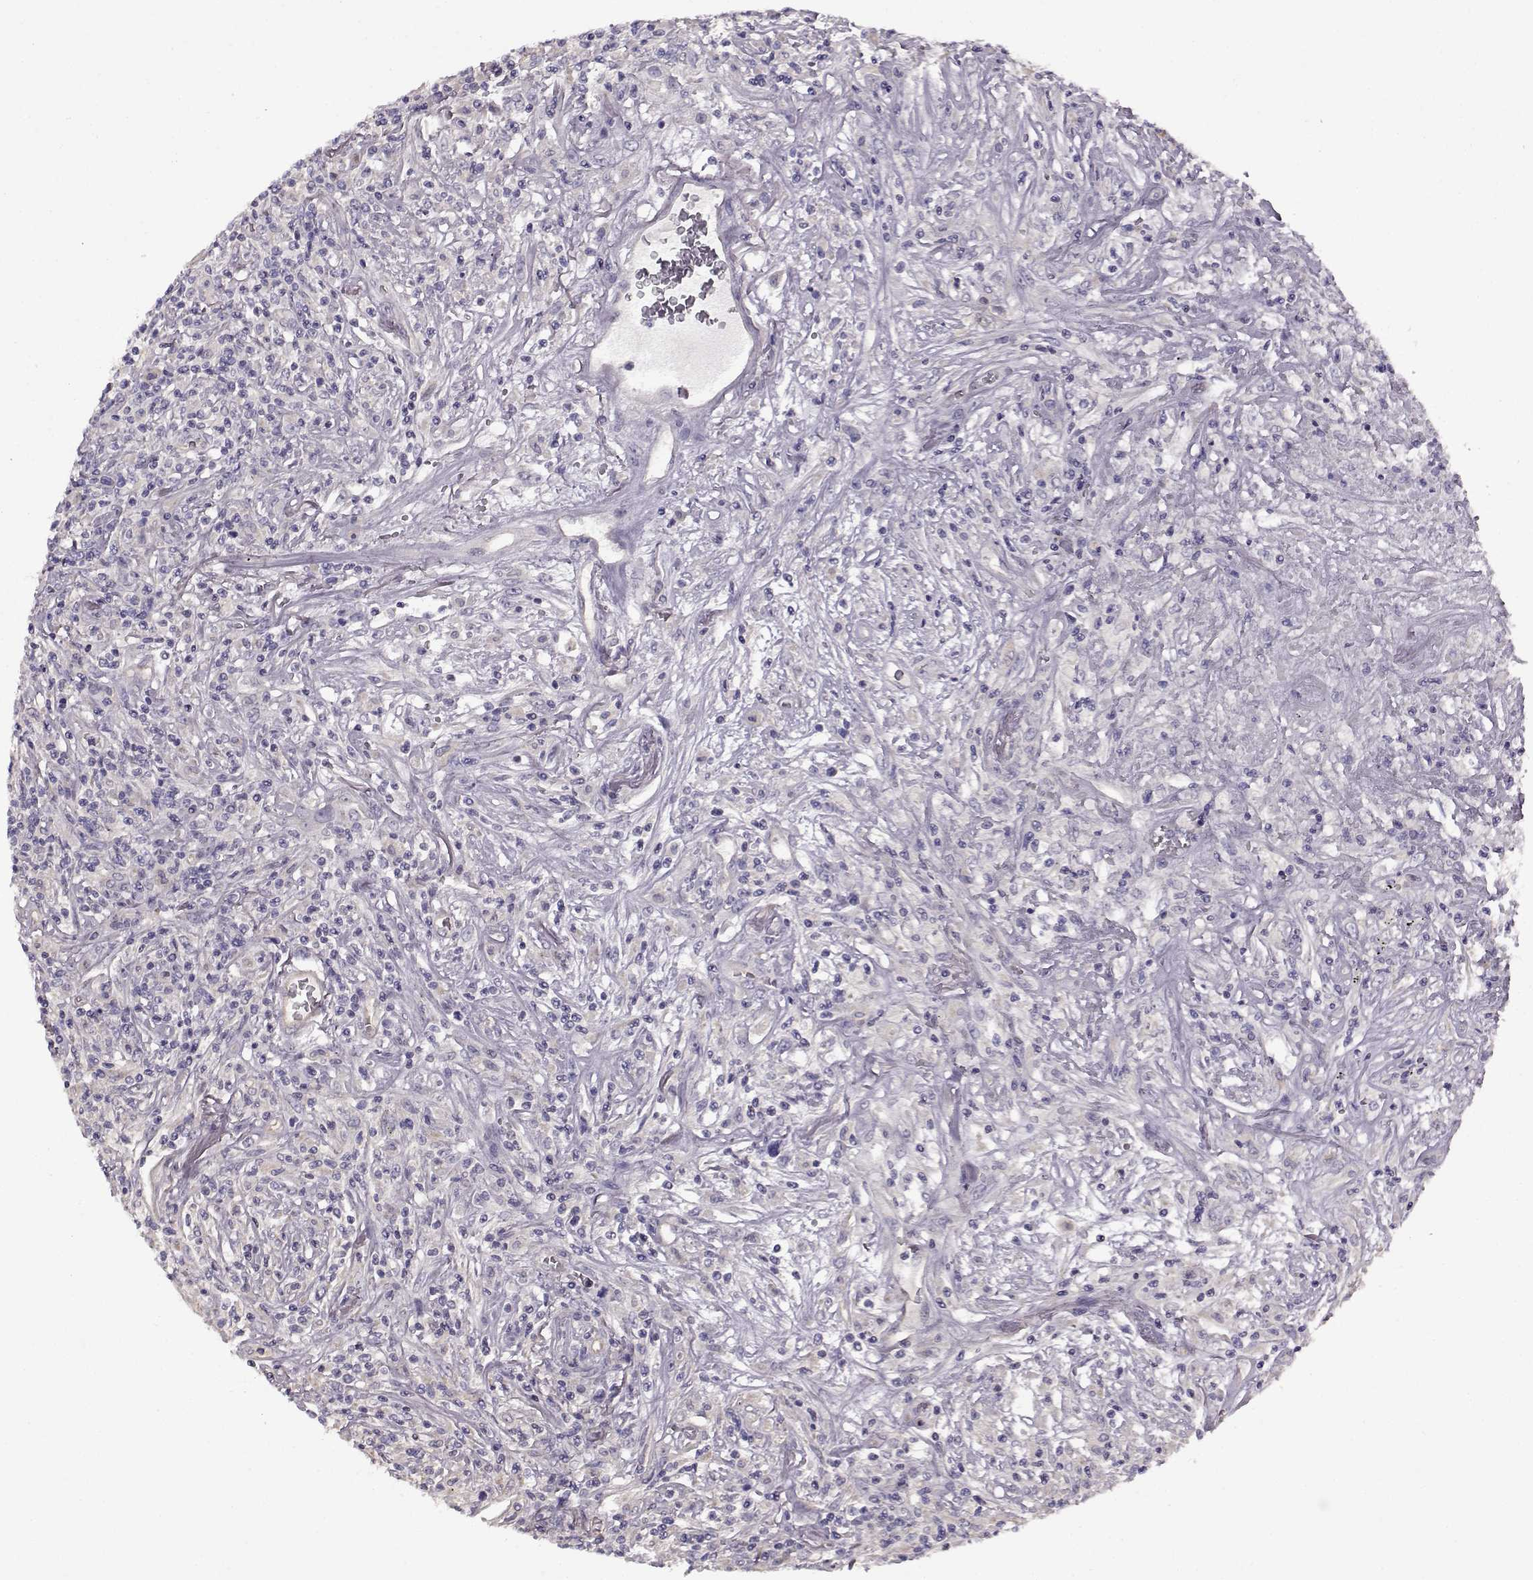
{"staining": {"intensity": "negative", "quantity": "none", "location": "none"}, "tissue": "lymphoma", "cell_type": "Tumor cells", "image_type": "cancer", "snomed": [{"axis": "morphology", "description": "Malignant lymphoma, non-Hodgkin's type, High grade"}, {"axis": "topography", "description": "Lung"}], "caption": "Immunohistochemistry histopathology image of lymphoma stained for a protein (brown), which reveals no positivity in tumor cells.", "gene": "EDDM3B", "patient": {"sex": "male", "age": 79}}